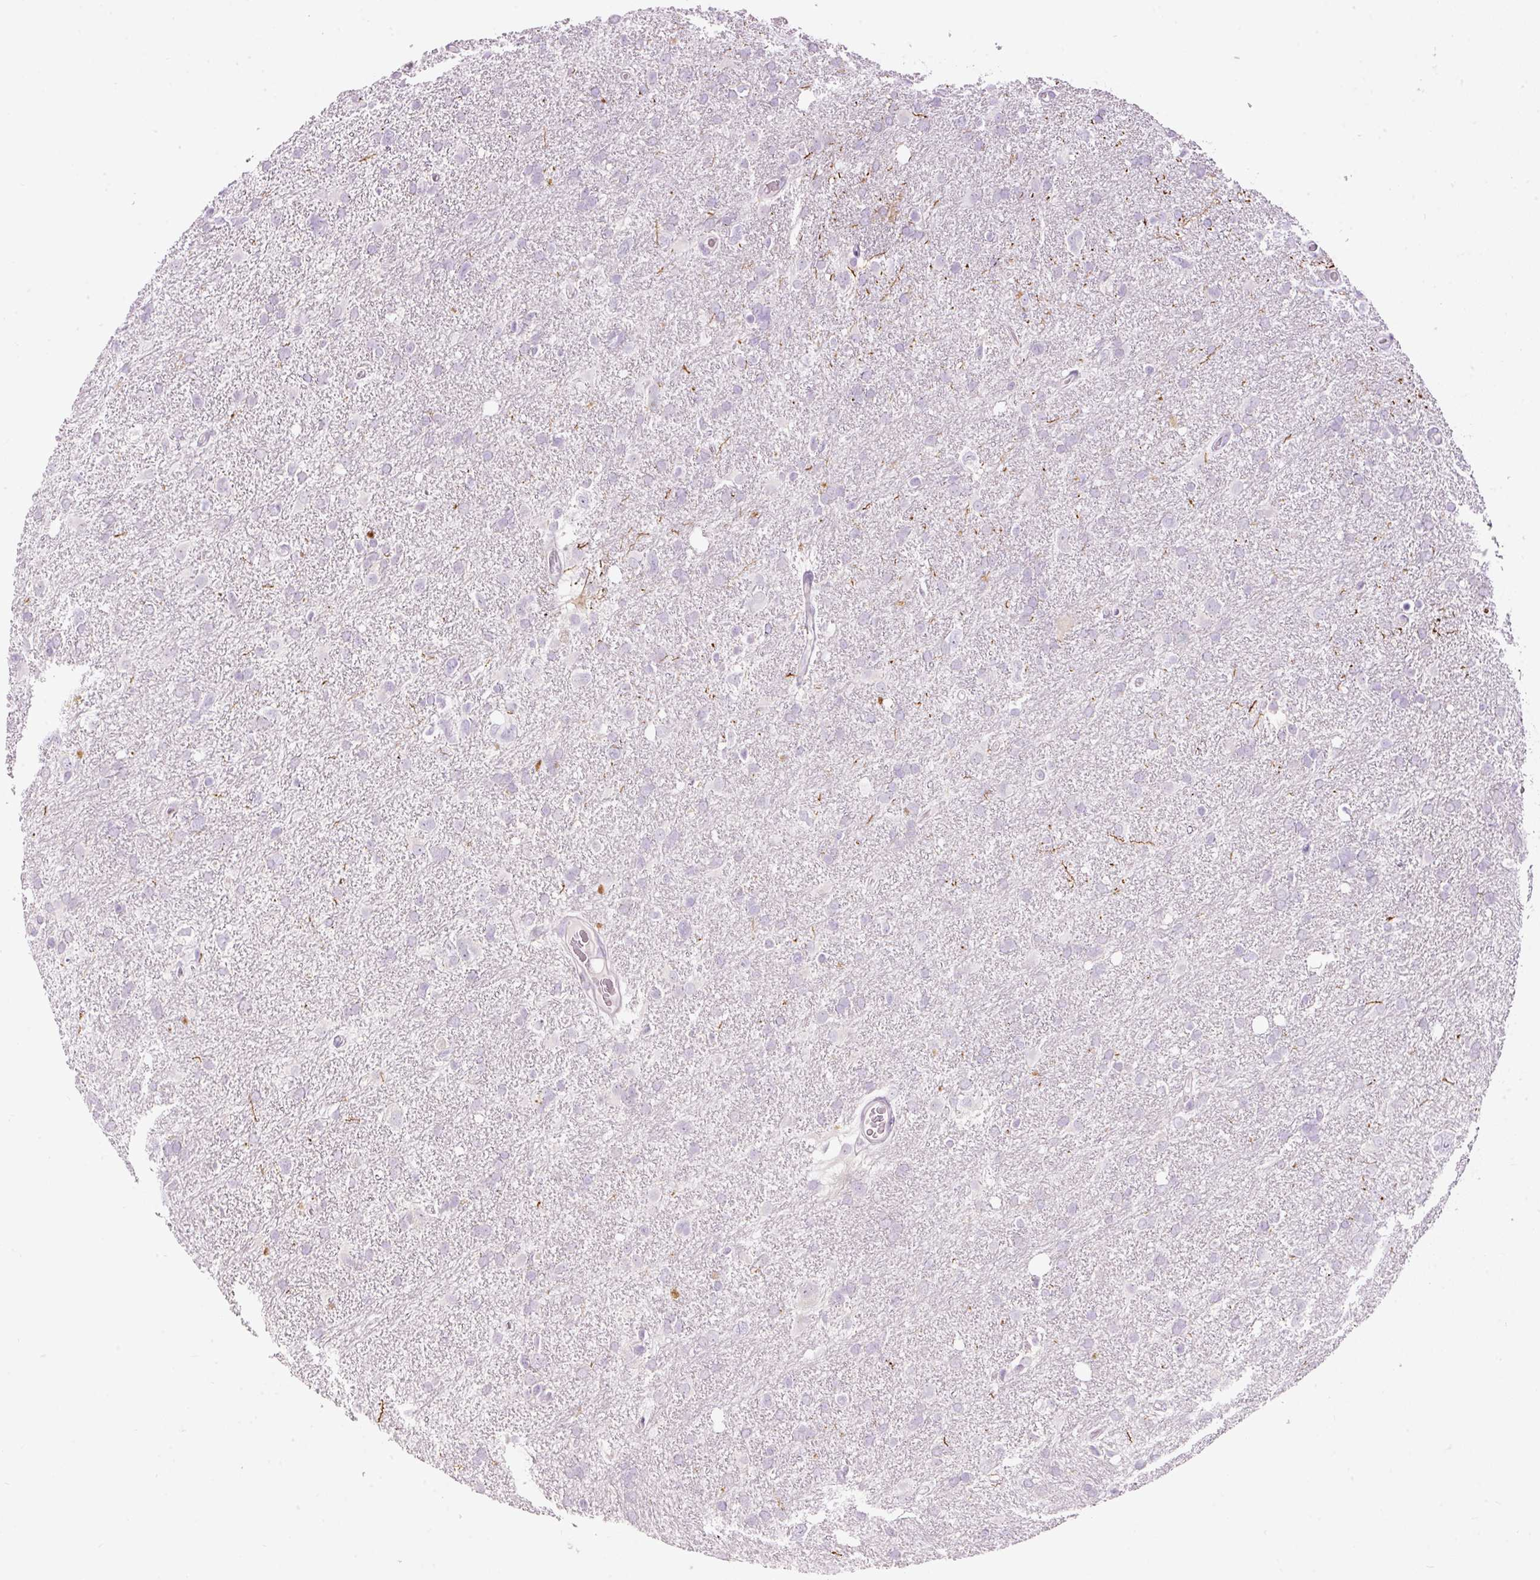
{"staining": {"intensity": "negative", "quantity": "none", "location": "none"}, "tissue": "glioma", "cell_type": "Tumor cells", "image_type": "cancer", "snomed": [{"axis": "morphology", "description": "Glioma, malignant, High grade"}, {"axis": "topography", "description": "Brain"}], "caption": "There is no significant expression in tumor cells of malignant glioma (high-grade). (Brightfield microscopy of DAB immunohistochemistry (IHC) at high magnification).", "gene": "RSPO2", "patient": {"sex": "male", "age": 61}}